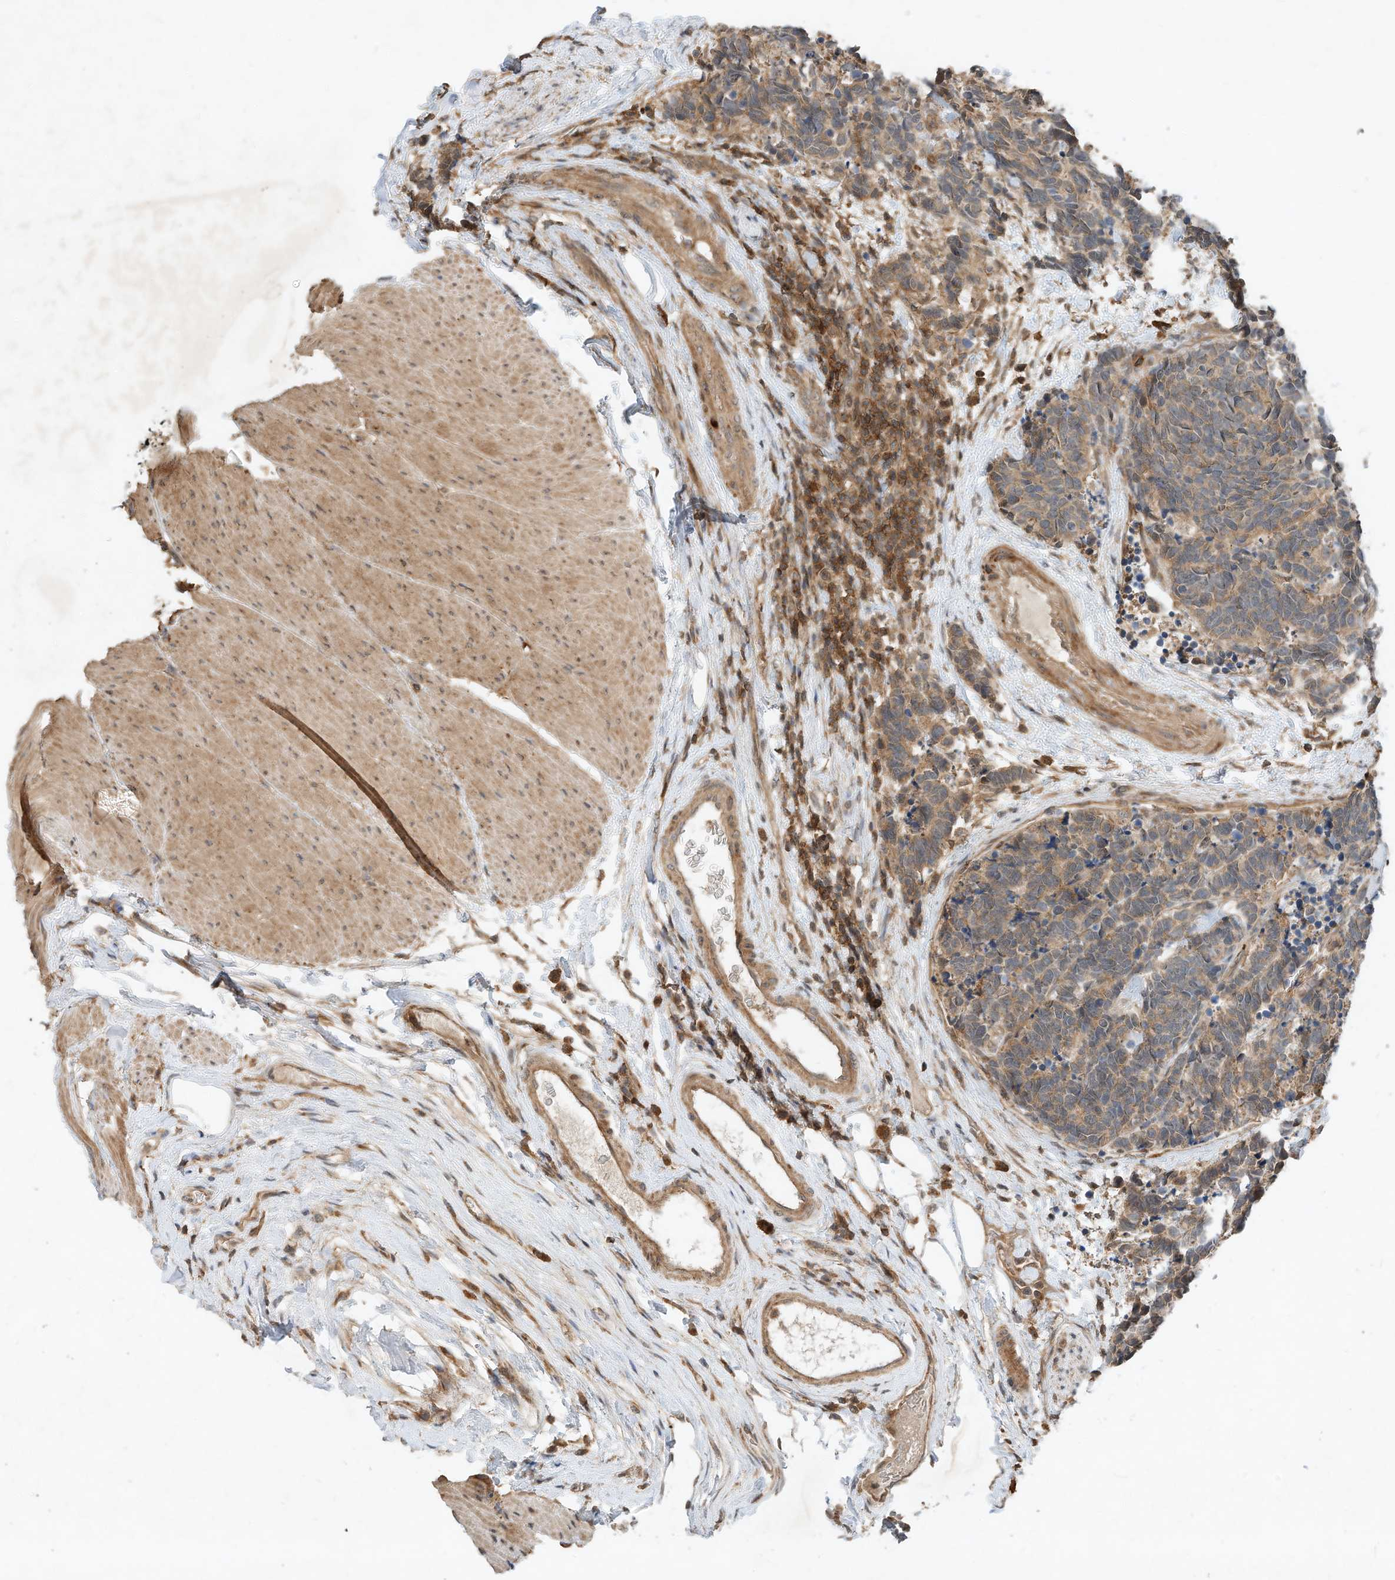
{"staining": {"intensity": "weak", "quantity": ">75%", "location": "cytoplasmic/membranous"}, "tissue": "carcinoid", "cell_type": "Tumor cells", "image_type": "cancer", "snomed": [{"axis": "morphology", "description": "Carcinoma, NOS"}, {"axis": "morphology", "description": "Carcinoid, malignant, NOS"}, {"axis": "topography", "description": "Urinary bladder"}], "caption": "Immunohistochemistry (IHC) of human carcinoid (malignant) demonstrates low levels of weak cytoplasmic/membranous staining in approximately >75% of tumor cells.", "gene": "CPAMD8", "patient": {"sex": "male", "age": 57}}